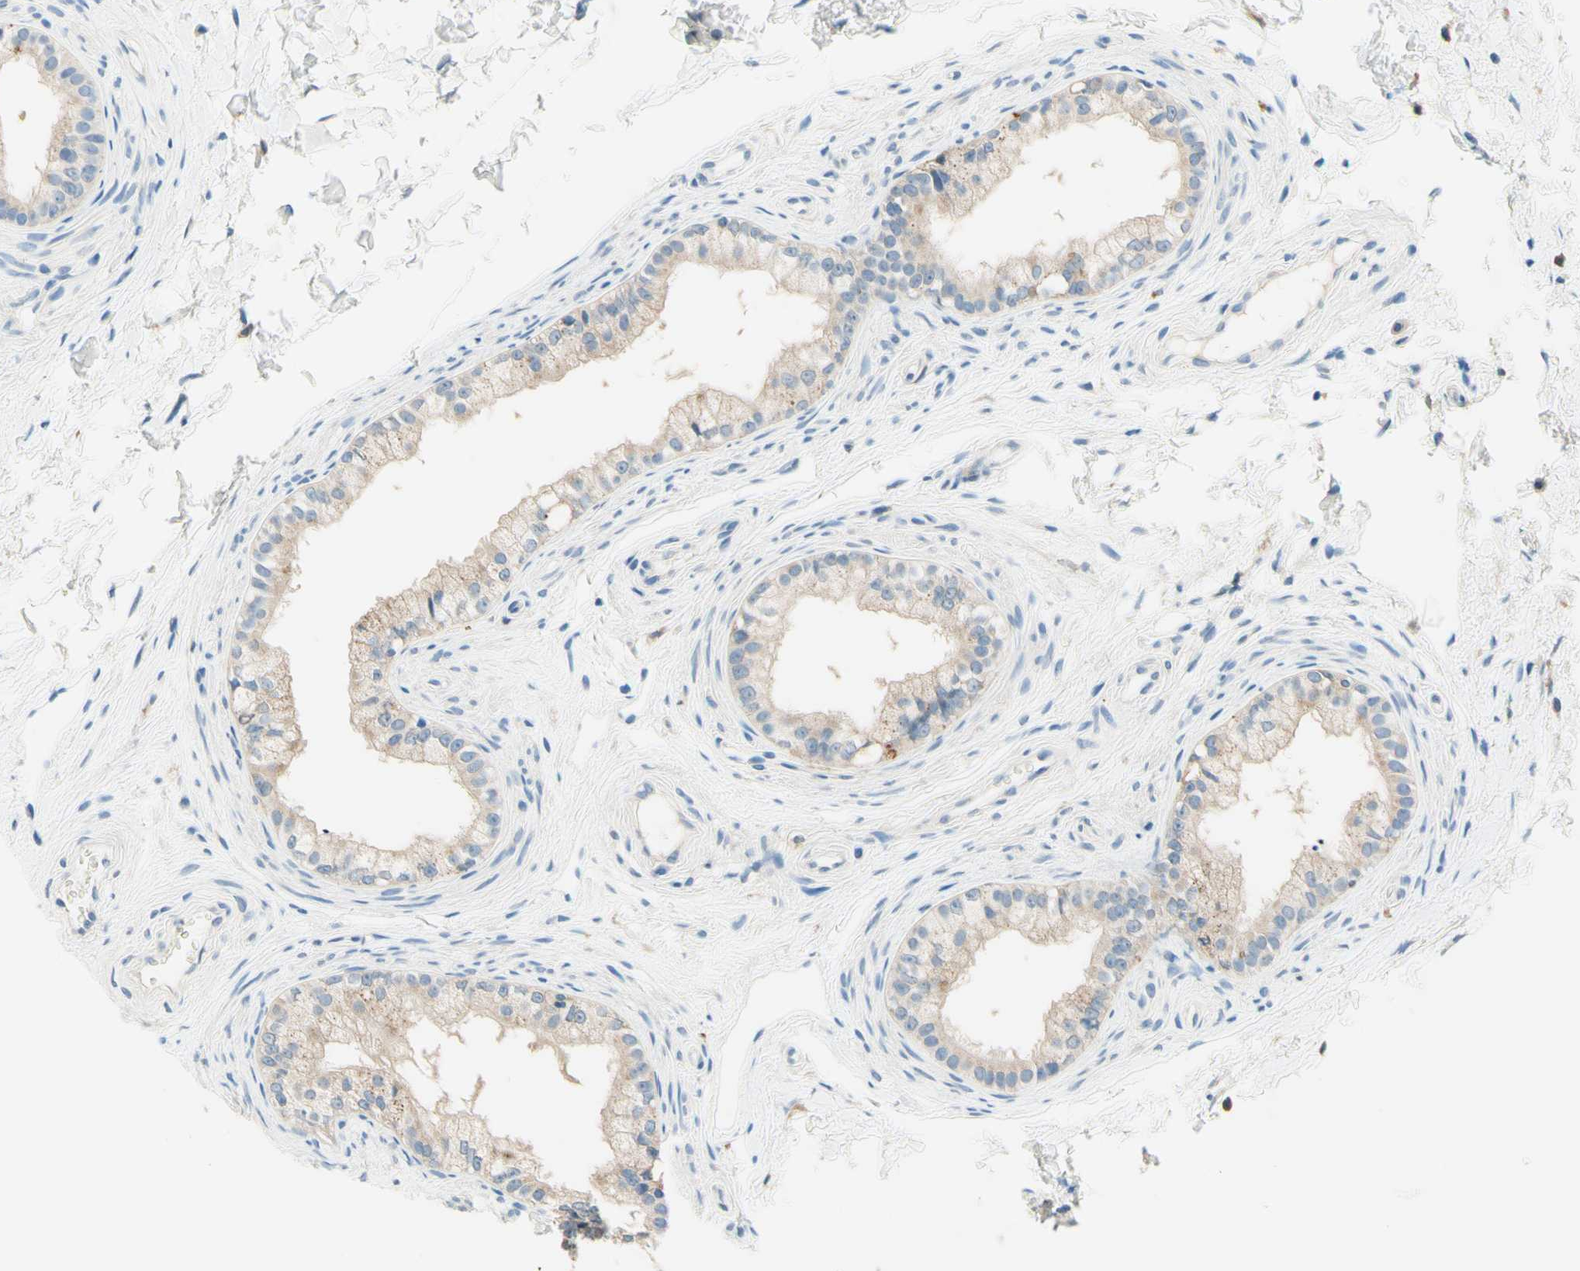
{"staining": {"intensity": "weak", "quantity": ">75%", "location": "cytoplasmic/membranous"}, "tissue": "epididymis", "cell_type": "Glandular cells", "image_type": "normal", "snomed": [{"axis": "morphology", "description": "Normal tissue, NOS"}, {"axis": "topography", "description": "Epididymis"}], "caption": "Protein analysis of unremarkable epididymis displays weak cytoplasmic/membranous positivity in approximately >75% of glandular cells.", "gene": "SIGLEC9", "patient": {"sex": "male", "age": 56}}